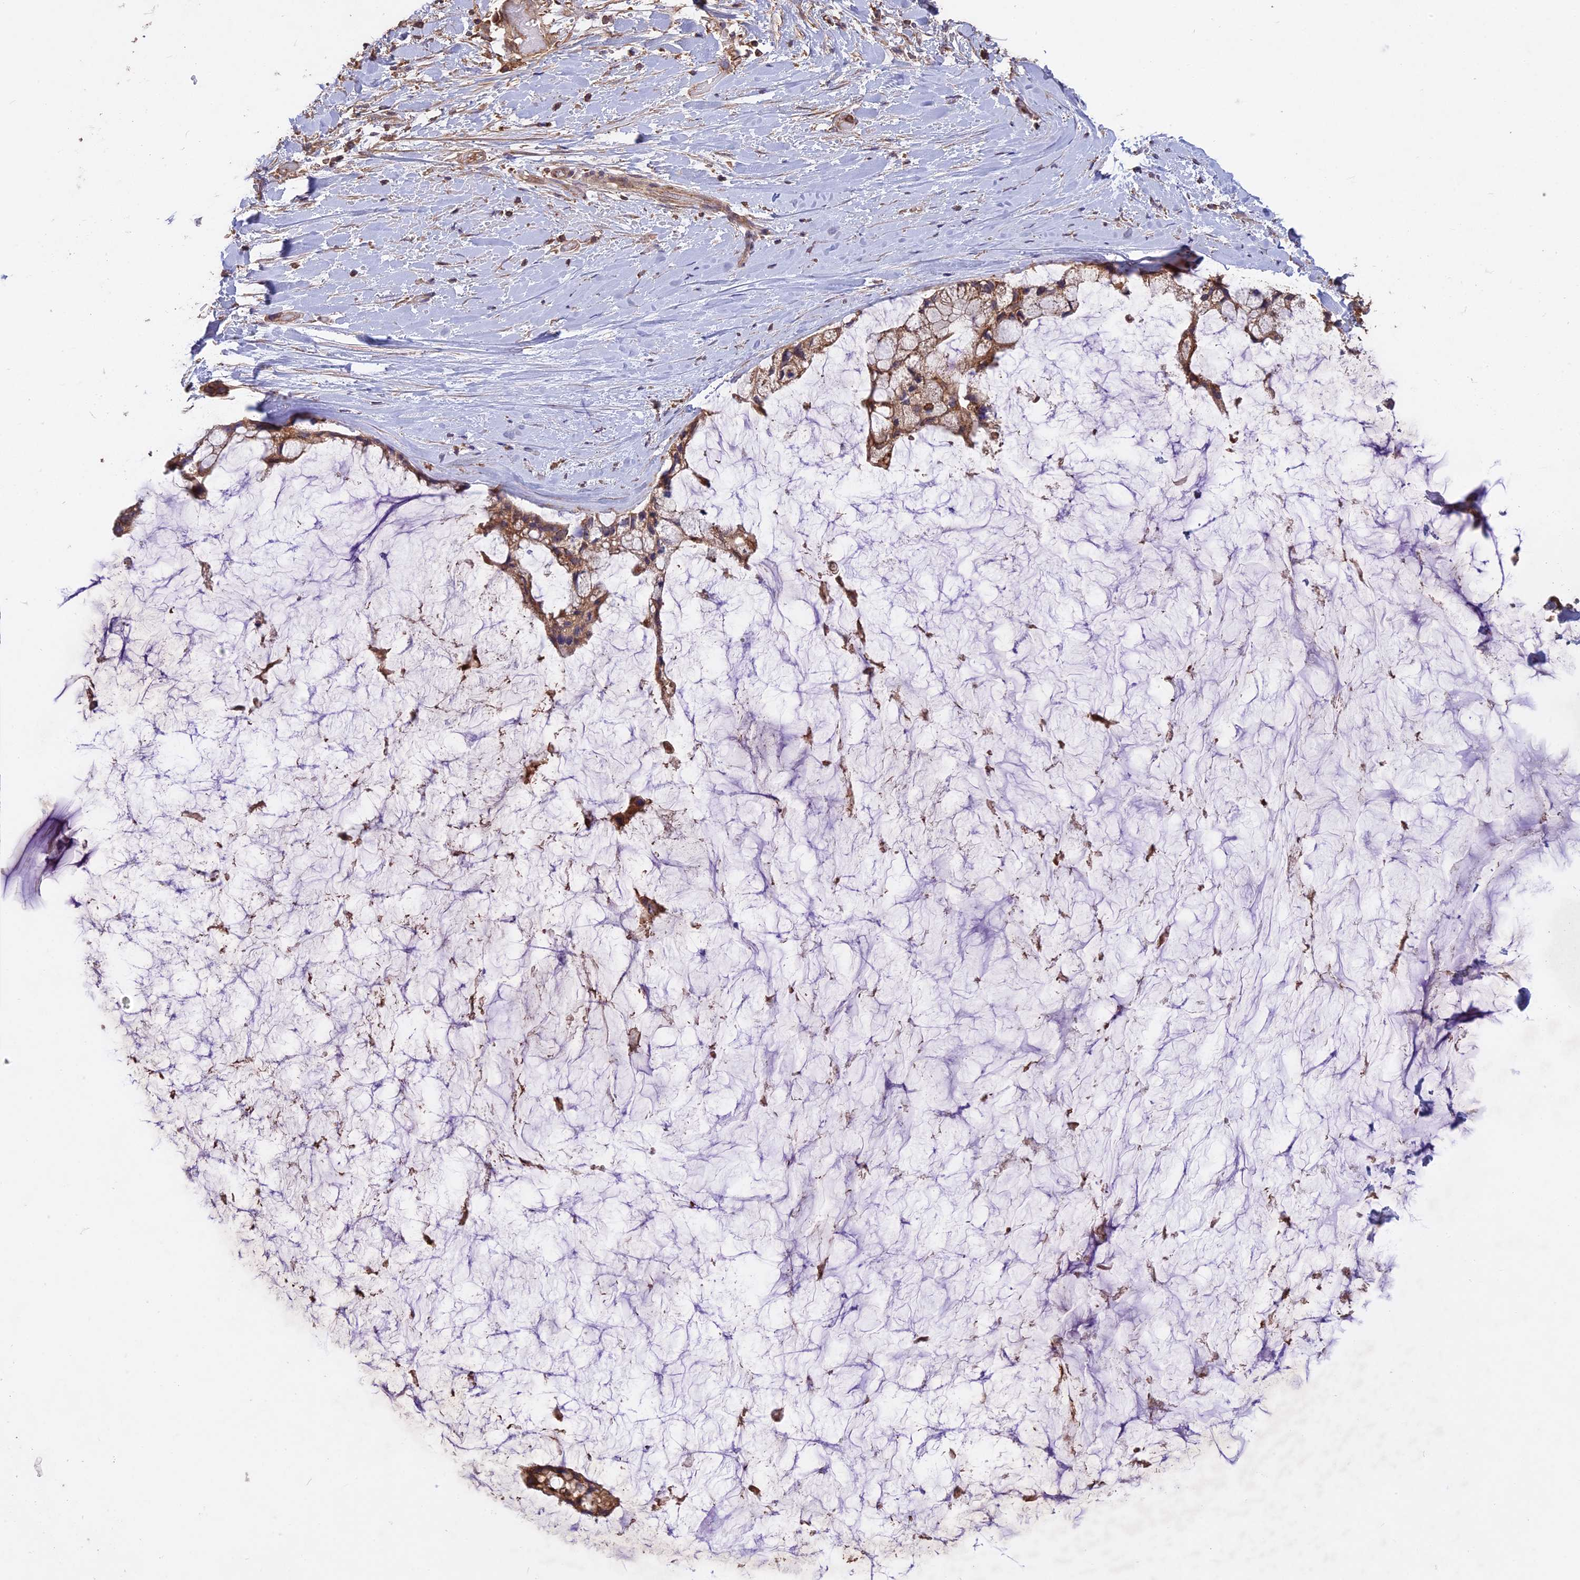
{"staining": {"intensity": "moderate", "quantity": ">75%", "location": "cytoplasmic/membranous"}, "tissue": "ovarian cancer", "cell_type": "Tumor cells", "image_type": "cancer", "snomed": [{"axis": "morphology", "description": "Cystadenocarcinoma, mucinous, NOS"}, {"axis": "topography", "description": "Ovary"}], "caption": "About >75% of tumor cells in ovarian cancer show moderate cytoplasmic/membranous protein positivity as visualized by brown immunohistochemical staining.", "gene": "NUDT8", "patient": {"sex": "female", "age": 39}}